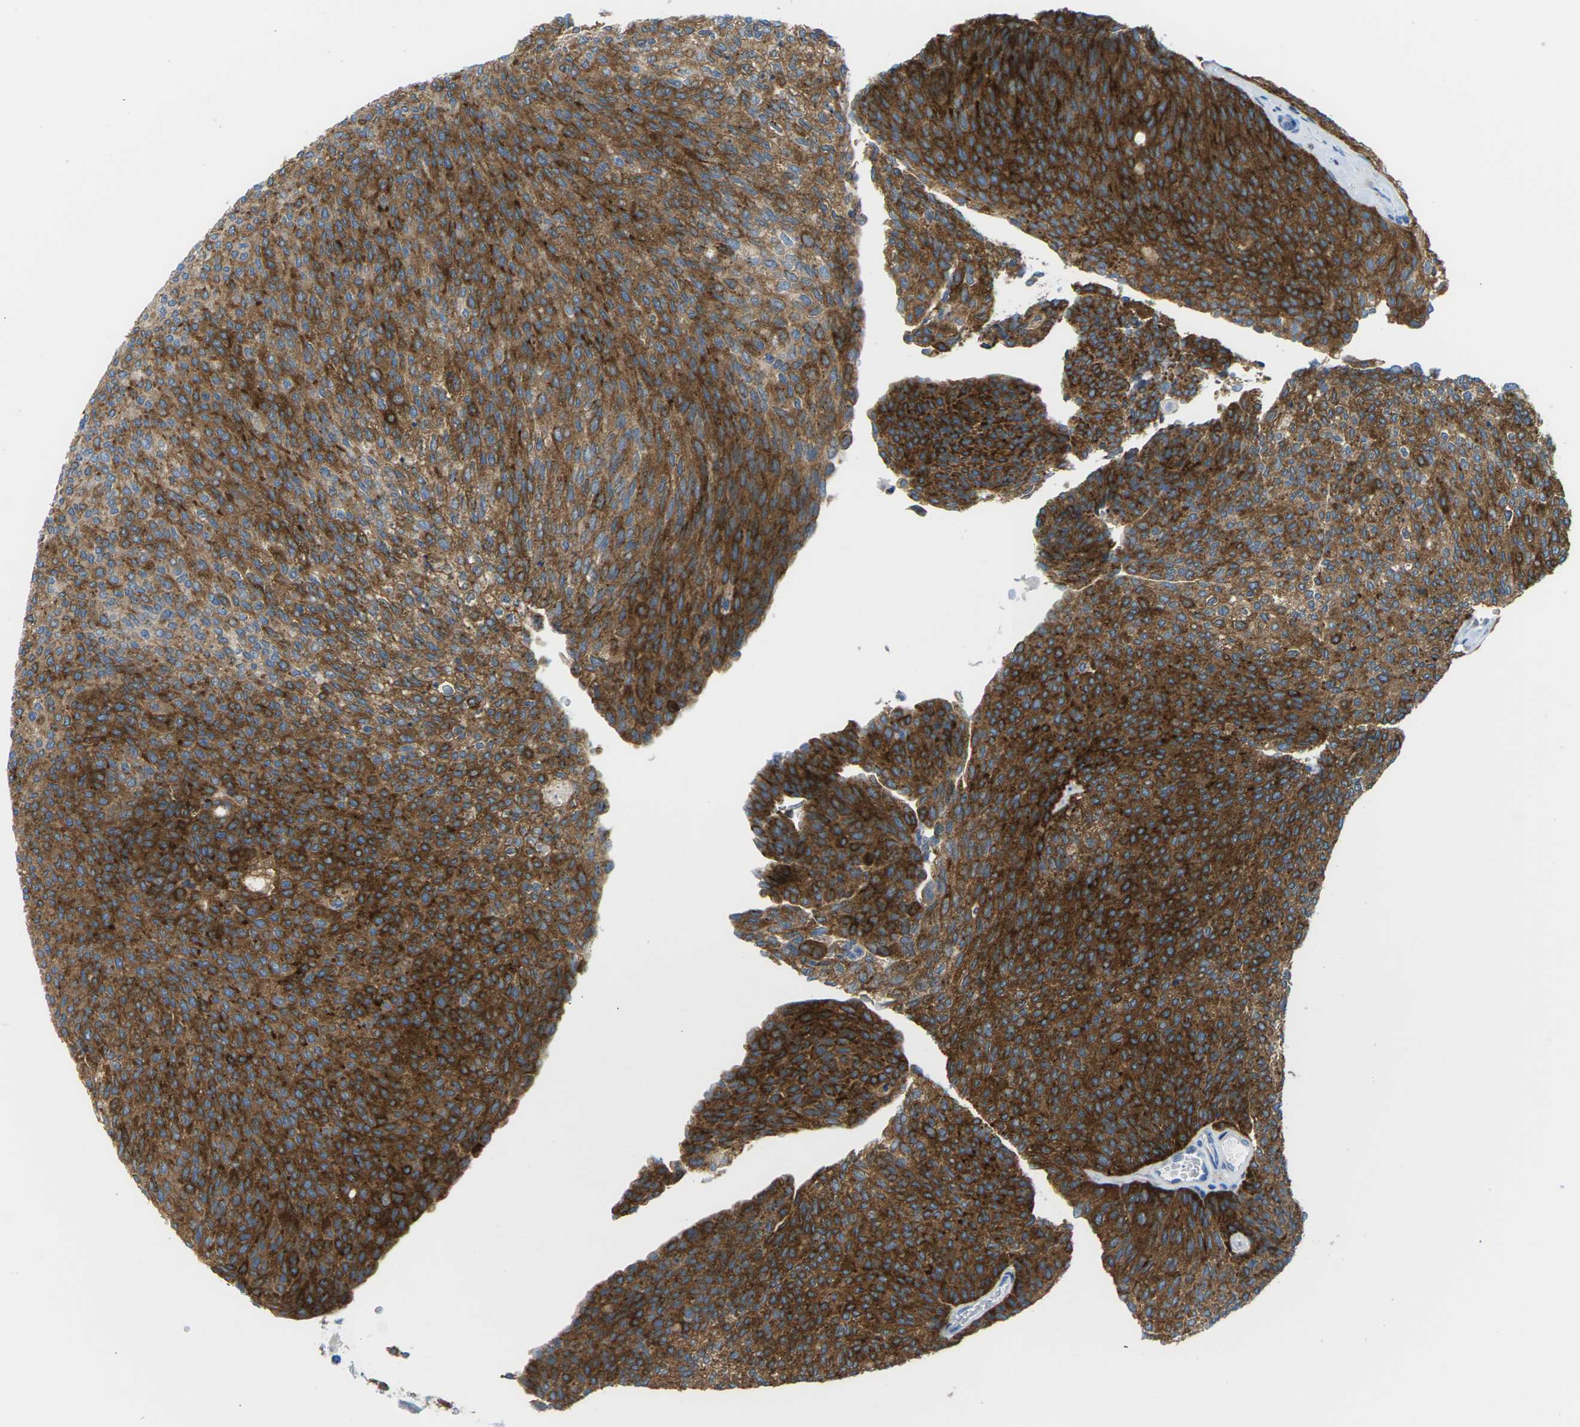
{"staining": {"intensity": "strong", "quantity": ">75%", "location": "cytoplasmic/membranous"}, "tissue": "urothelial cancer", "cell_type": "Tumor cells", "image_type": "cancer", "snomed": [{"axis": "morphology", "description": "Urothelial carcinoma, Low grade"}, {"axis": "topography", "description": "Urinary bladder"}], "caption": "This is a photomicrograph of immunohistochemistry staining of urothelial cancer, which shows strong expression in the cytoplasmic/membranous of tumor cells.", "gene": "SYNGR2", "patient": {"sex": "female", "age": 79}}